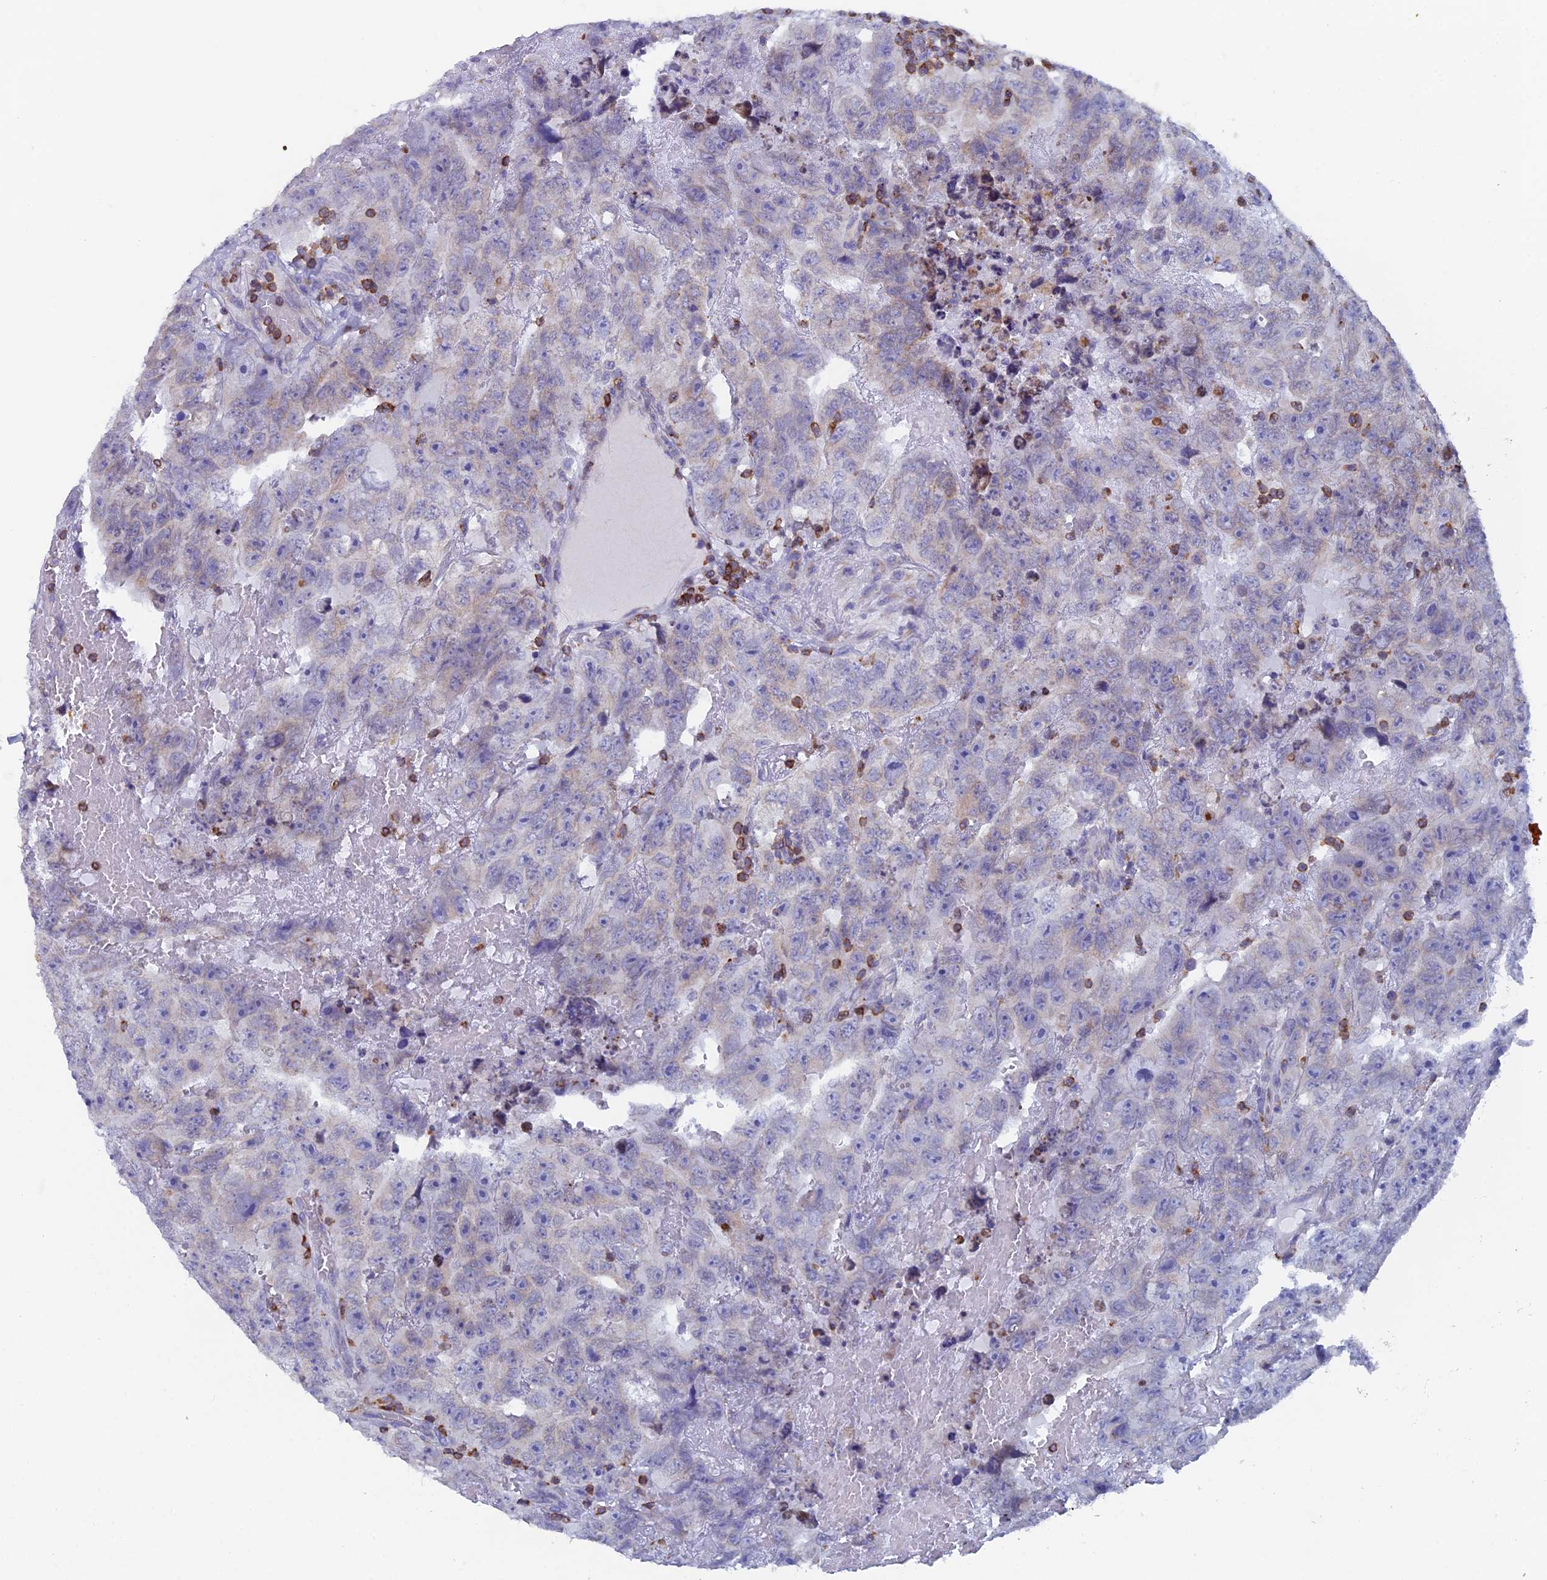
{"staining": {"intensity": "negative", "quantity": "none", "location": "none"}, "tissue": "testis cancer", "cell_type": "Tumor cells", "image_type": "cancer", "snomed": [{"axis": "morphology", "description": "Carcinoma, Embryonal, NOS"}, {"axis": "topography", "description": "Testis"}], "caption": "Micrograph shows no protein expression in tumor cells of testis embryonal carcinoma tissue.", "gene": "ABI3BP", "patient": {"sex": "male", "age": 45}}